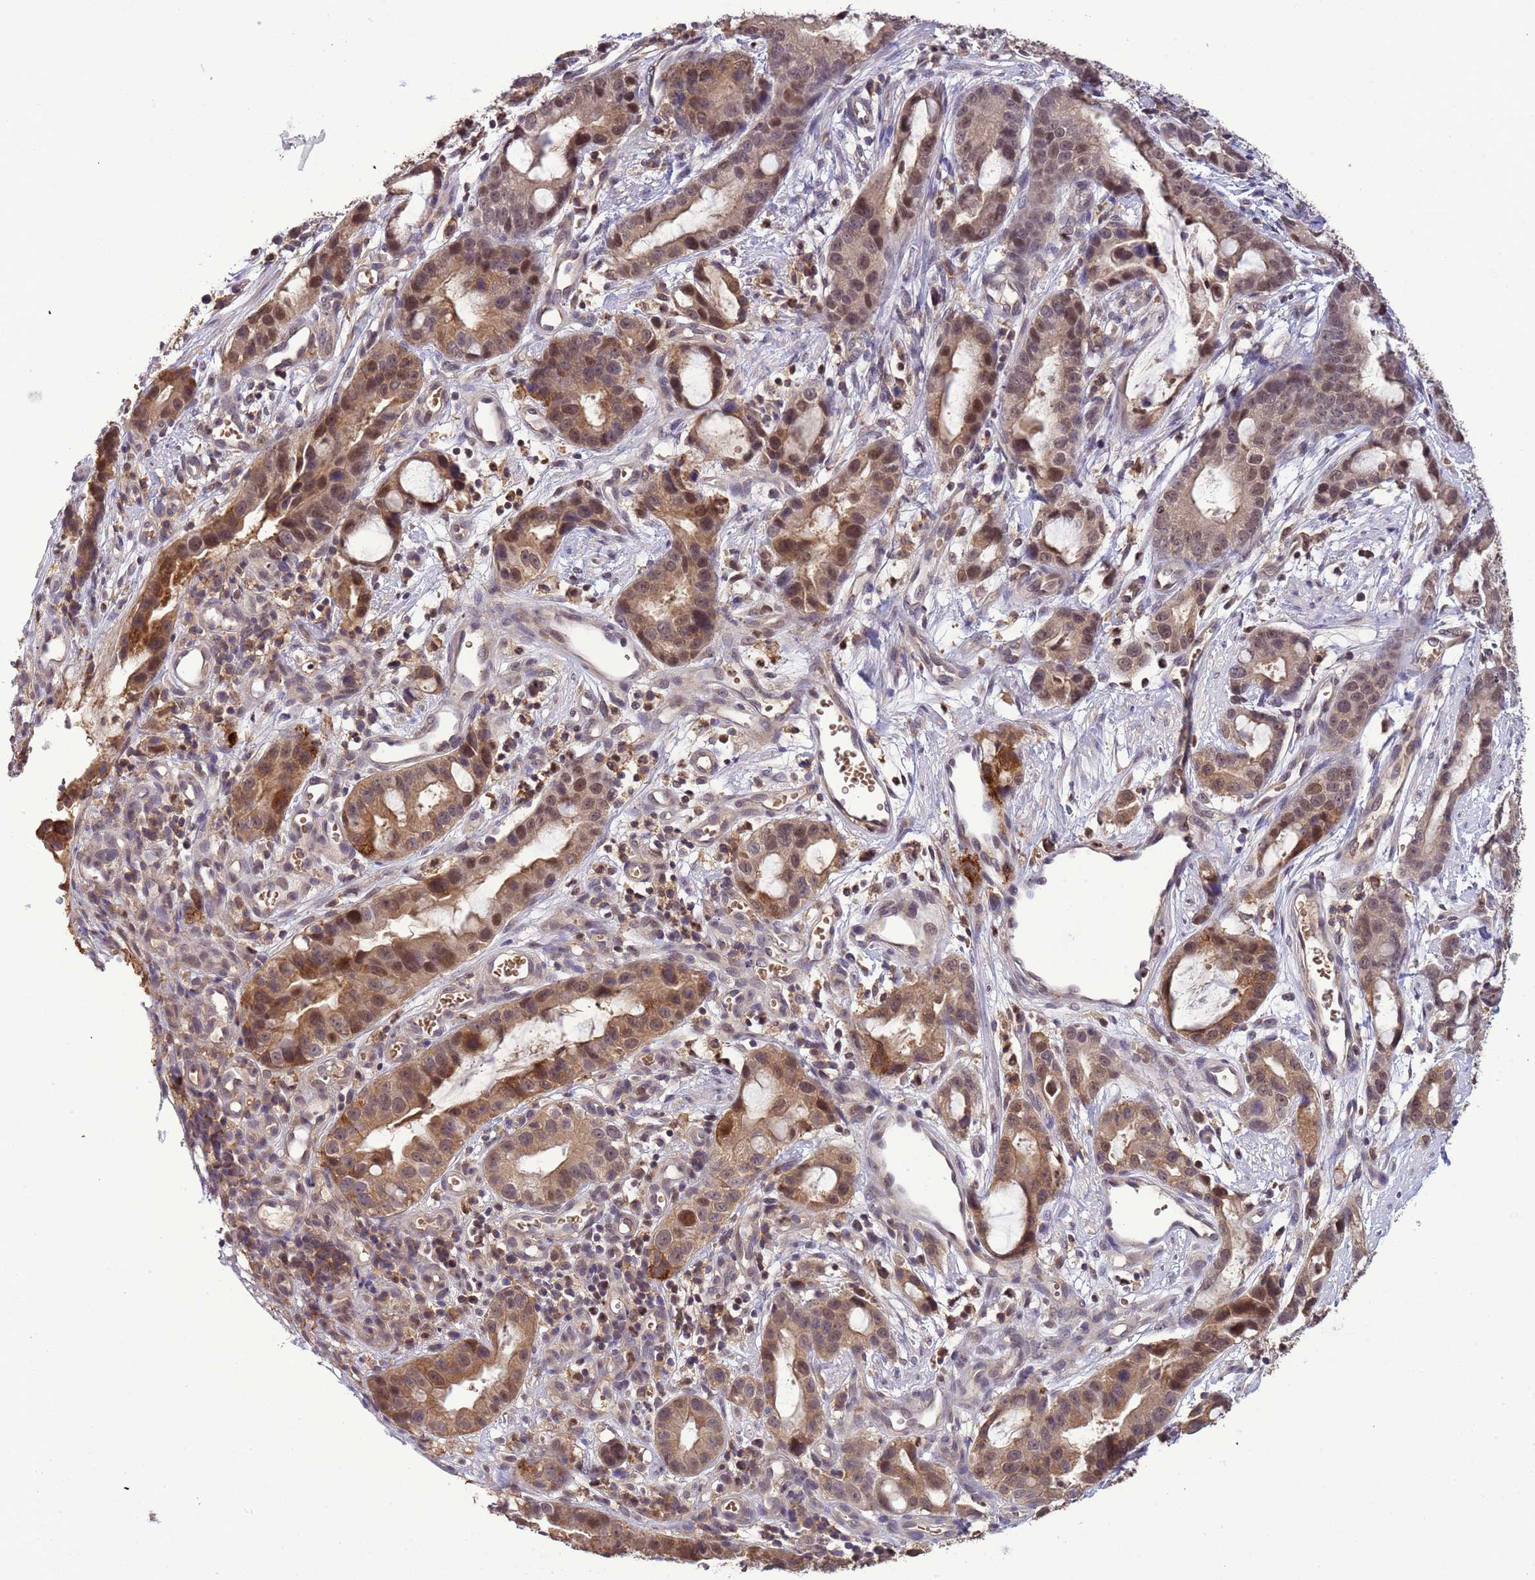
{"staining": {"intensity": "strong", "quantity": "25%-75%", "location": "cytoplasmic/membranous,nuclear"}, "tissue": "stomach cancer", "cell_type": "Tumor cells", "image_type": "cancer", "snomed": [{"axis": "morphology", "description": "Adenocarcinoma, NOS"}, {"axis": "topography", "description": "Stomach"}], "caption": "This photomicrograph shows stomach cancer stained with immunohistochemistry (IHC) to label a protein in brown. The cytoplasmic/membranous and nuclear of tumor cells show strong positivity for the protein. Nuclei are counter-stained blue.", "gene": "CD53", "patient": {"sex": "male", "age": 55}}